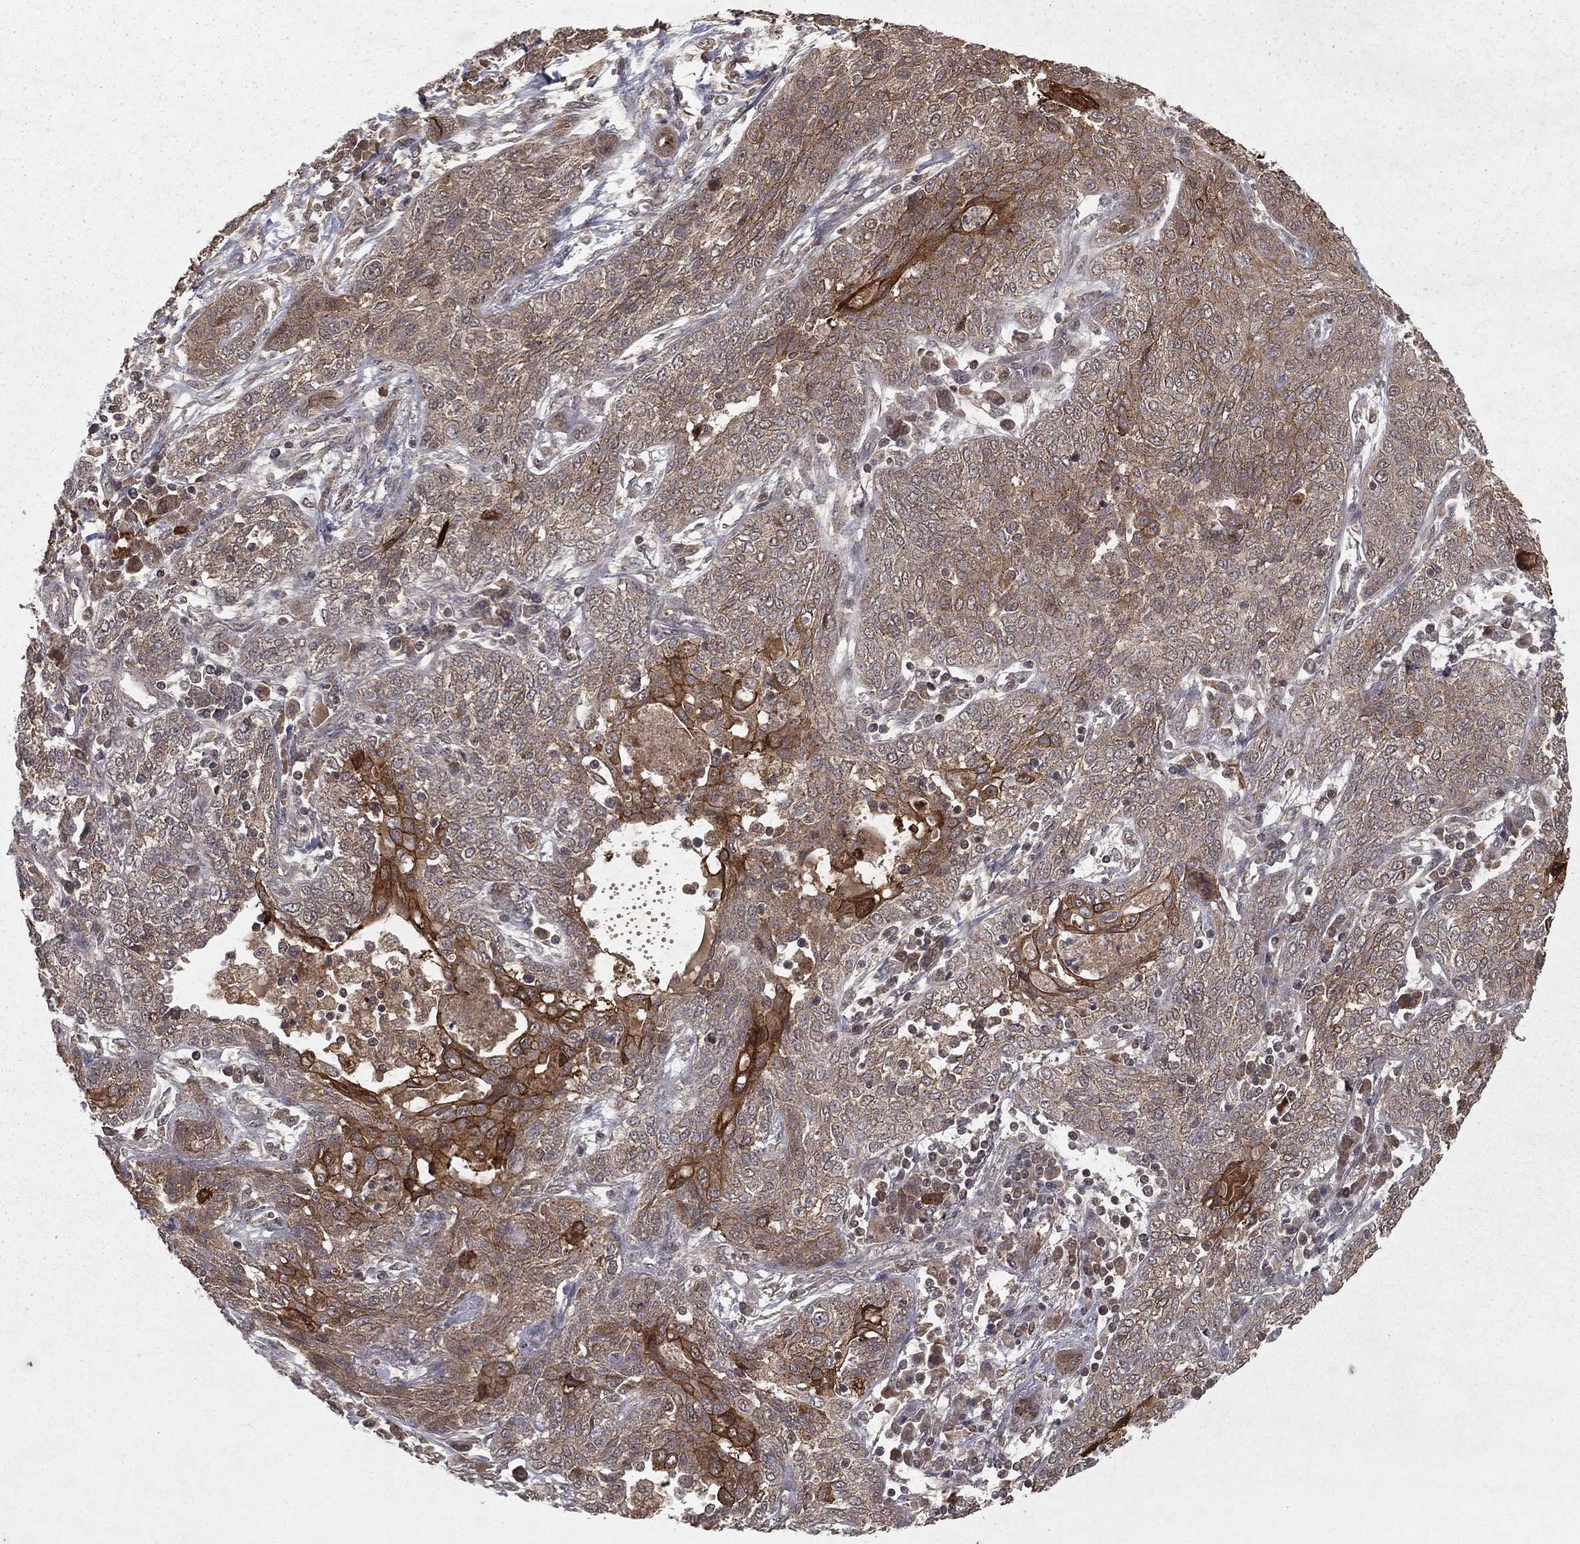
{"staining": {"intensity": "strong", "quantity": "<25%", "location": "cytoplasmic/membranous"}, "tissue": "lung cancer", "cell_type": "Tumor cells", "image_type": "cancer", "snomed": [{"axis": "morphology", "description": "Squamous cell carcinoma, NOS"}, {"axis": "topography", "description": "Lung"}], "caption": "Immunohistochemical staining of squamous cell carcinoma (lung) displays medium levels of strong cytoplasmic/membranous protein positivity in about <25% of tumor cells. (brown staining indicates protein expression, while blue staining denotes nuclei).", "gene": "ZDHHC15", "patient": {"sex": "female", "age": 70}}